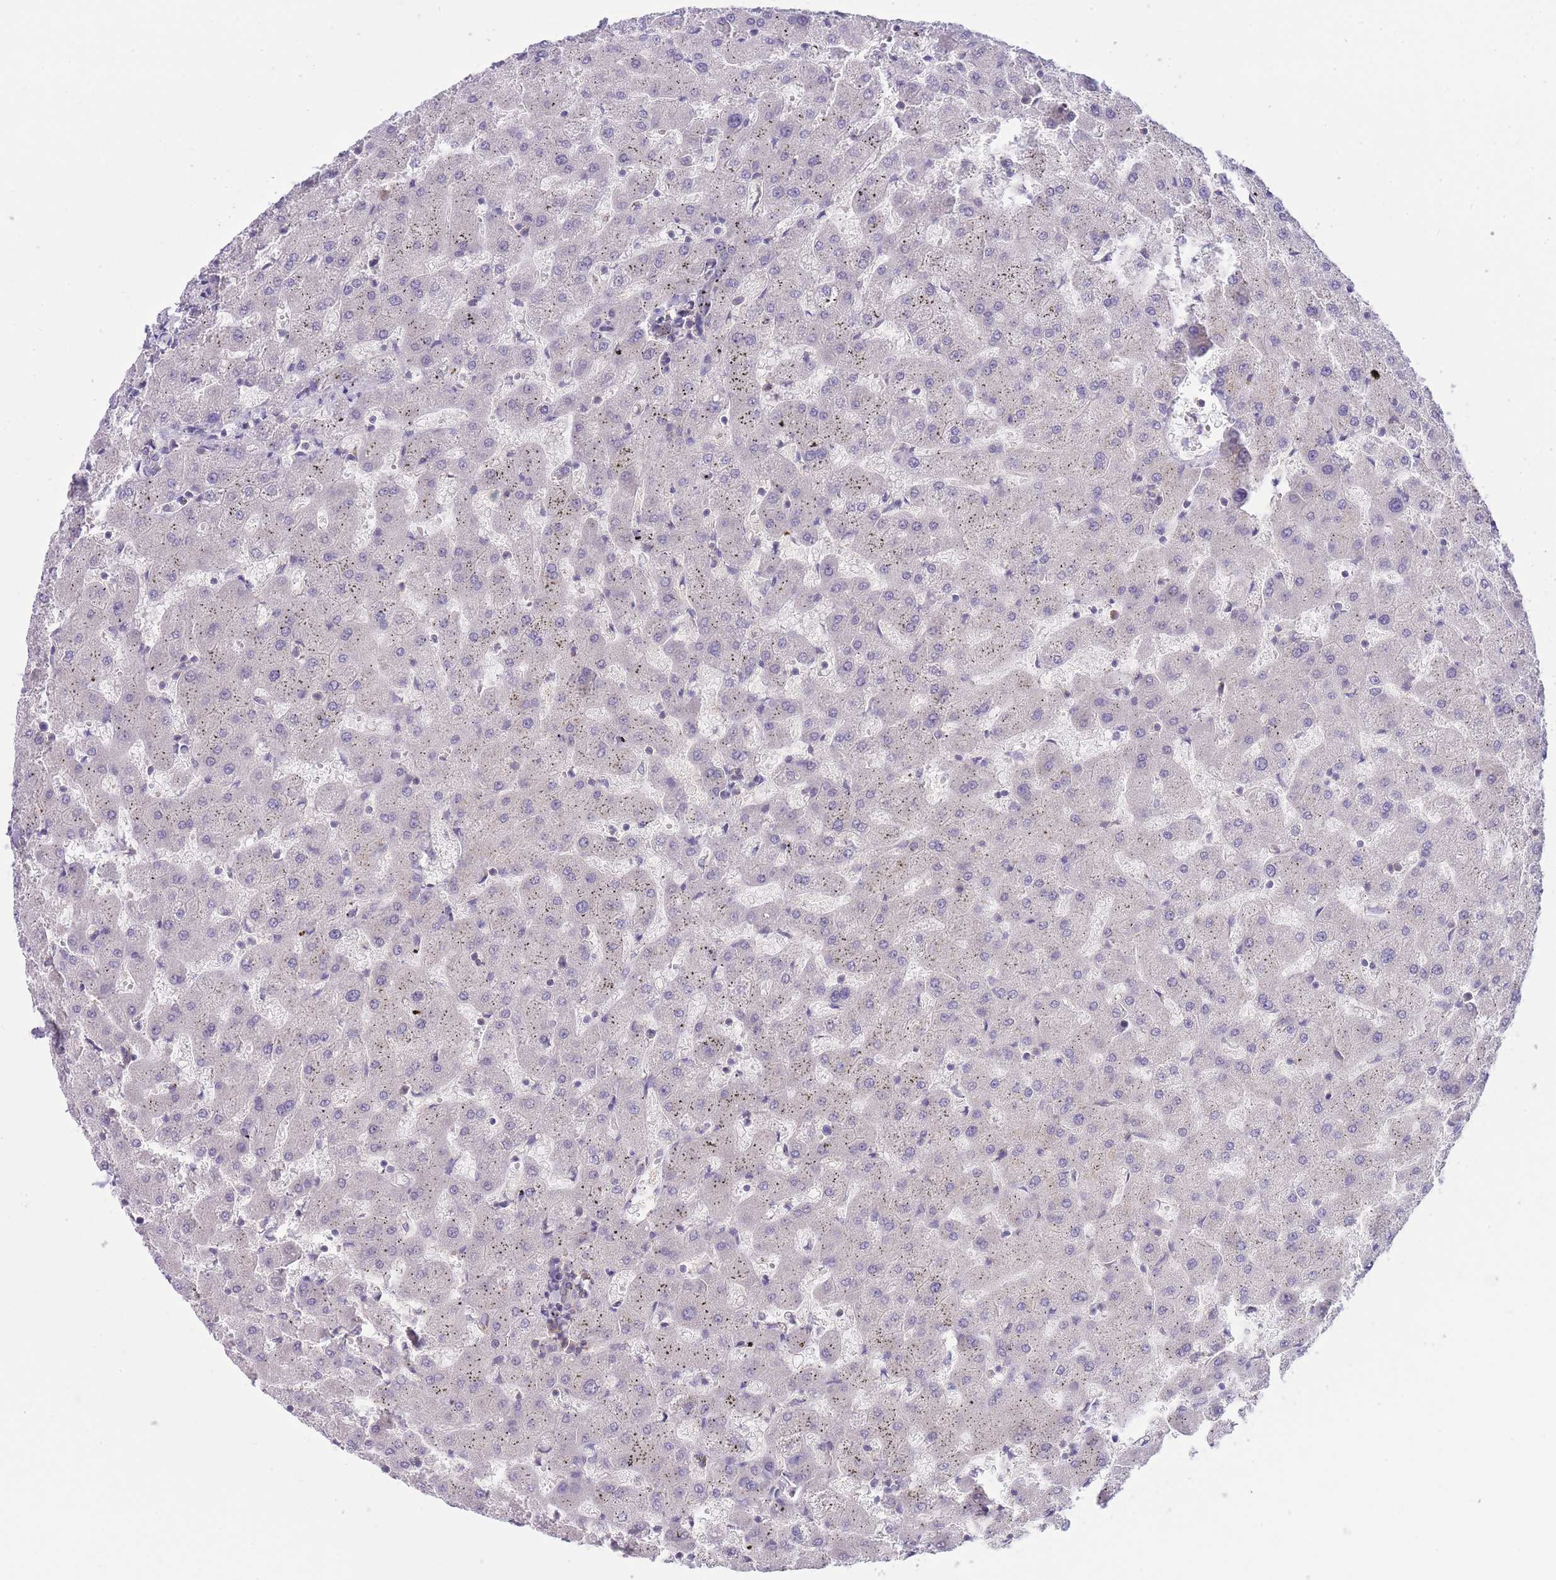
{"staining": {"intensity": "negative", "quantity": "none", "location": "none"}, "tissue": "liver", "cell_type": "Cholangiocytes", "image_type": "normal", "snomed": [{"axis": "morphology", "description": "Normal tissue, NOS"}, {"axis": "topography", "description": "Liver"}], "caption": "An immunohistochemistry (IHC) photomicrograph of normal liver is shown. There is no staining in cholangiocytes of liver. (DAB (3,3'-diaminobenzidine) immunohistochemistry (IHC) with hematoxylin counter stain).", "gene": "PFDN6", "patient": {"sex": "female", "age": 63}}